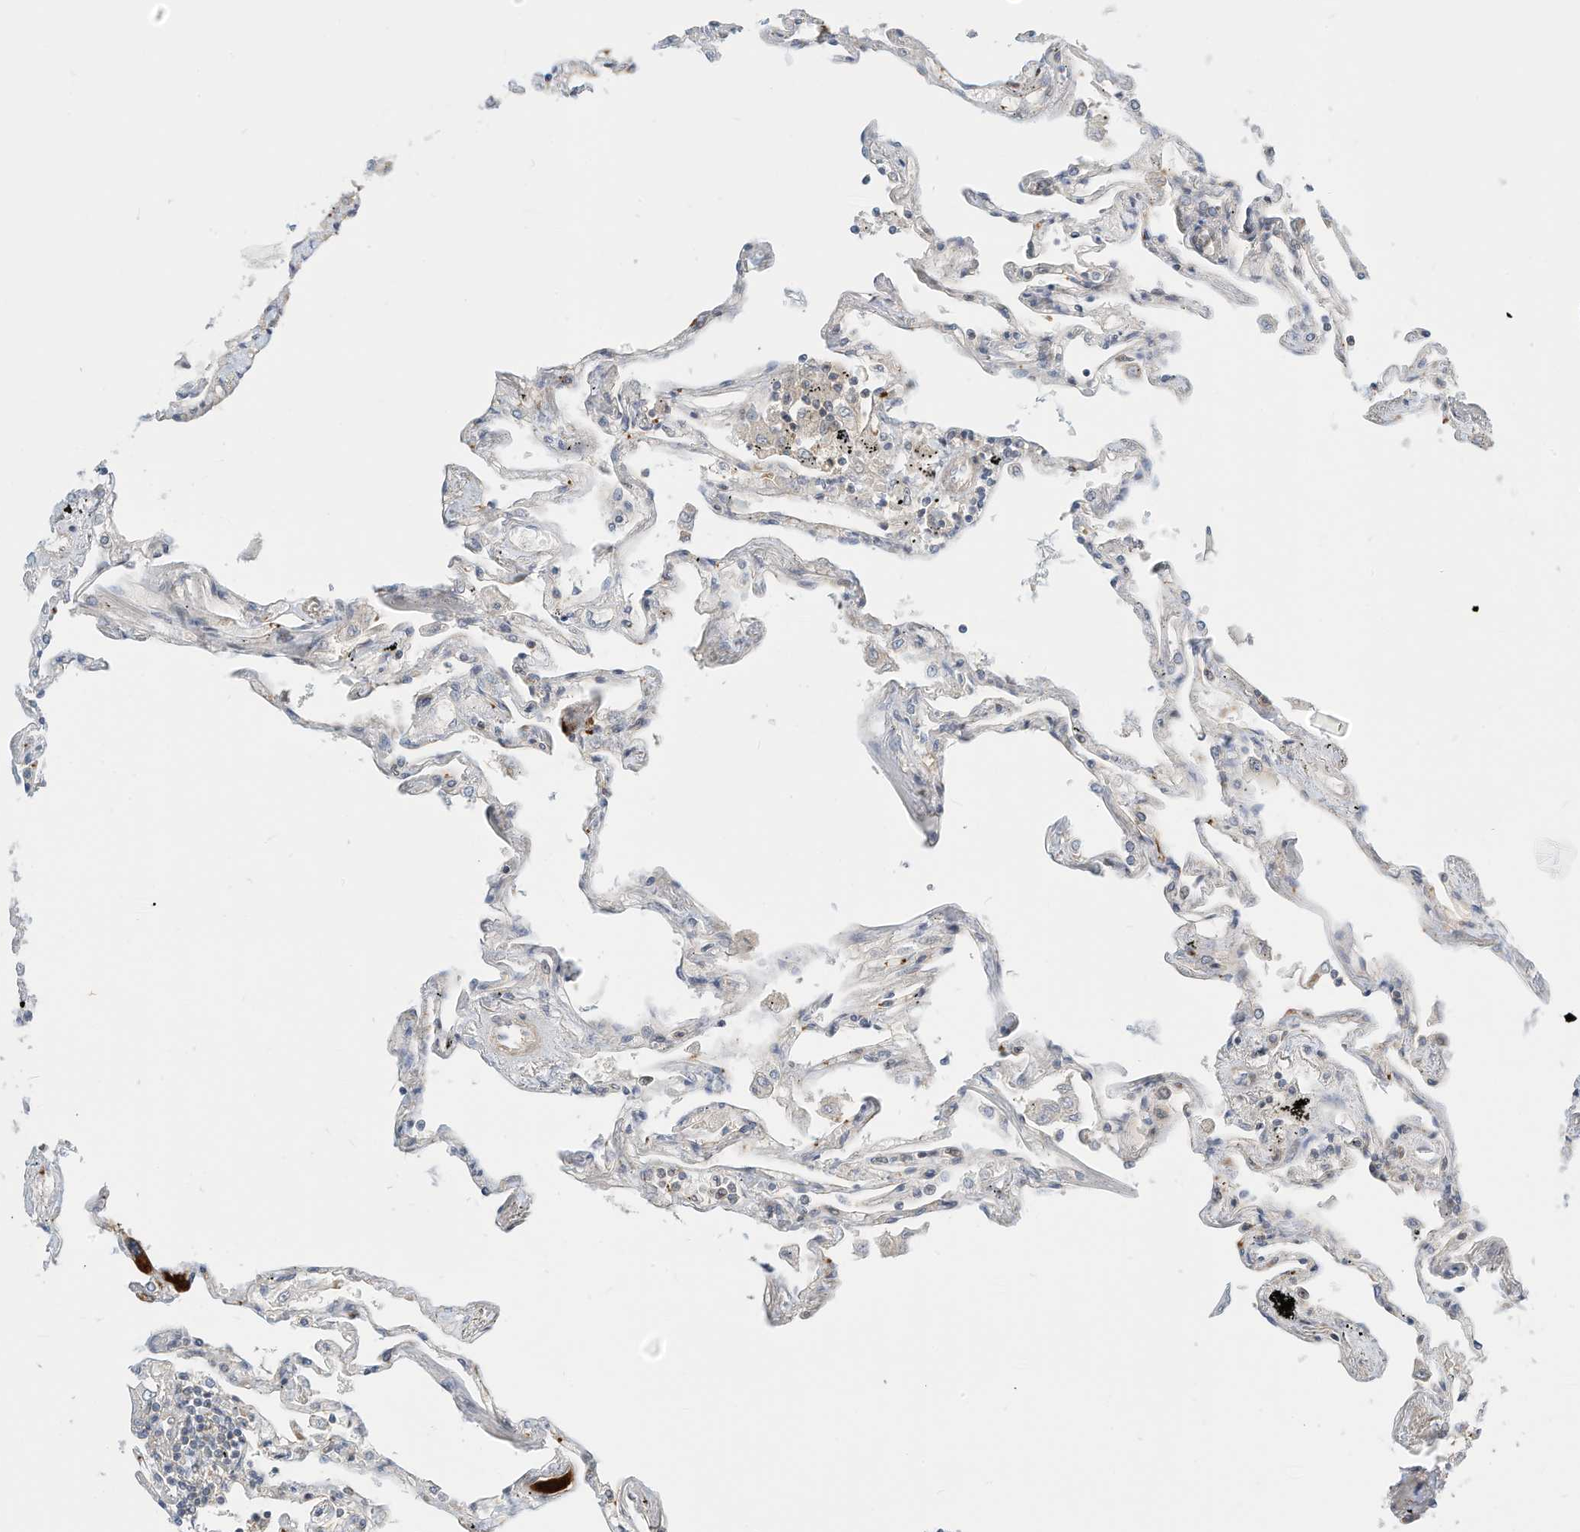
{"staining": {"intensity": "moderate", "quantity": "25%-75%", "location": "cytoplasmic/membranous"}, "tissue": "lung", "cell_type": "Alveolar cells", "image_type": "normal", "snomed": [{"axis": "morphology", "description": "Normal tissue, NOS"}, {"axis": "topography", "description": "Lung"}], "caption": "Protein staining of benign lung displays moderate cytoplasmic/membranous positivity in about 25%-75% of alveolar cells.", "gene": "OFD1", "patient": {"sex": "female", "age": 67}}